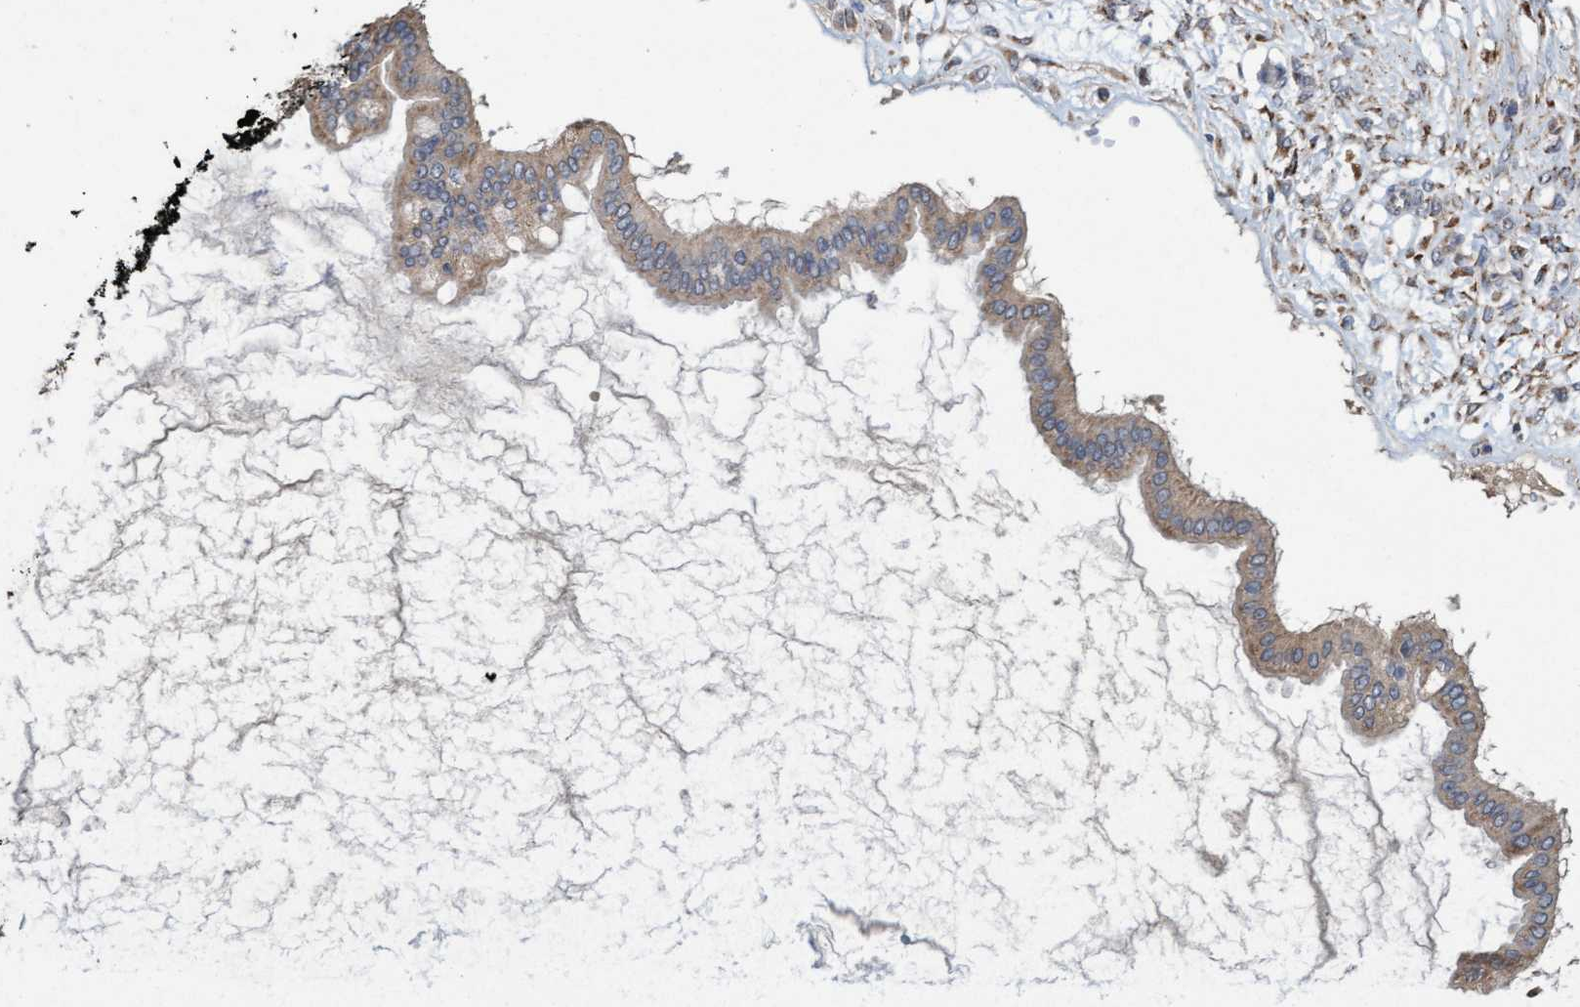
{"staining": {"intensity": "weak", "quantity": ">75%", "location": "cytoplasmic/membranous"}, "tissue": "ovarian cancer", "cell_type": "Tumor cells", "image_type": "cancer", "snomed": [{"axis": "morphology", "description": "Cystadenocarcinoma, mucinous, NOS"}, {"axis": "topography", "description": "Ovary"}], "caption": "Protein expression analysis of human ovarian cancer (mucinous cystadenocarcinoma) reveals weak cytoplasmic/membranous positivity in about >75% of tumor cells.", "gene": "ATPAF2", "patient": {"sex": "female", "age": 73}}